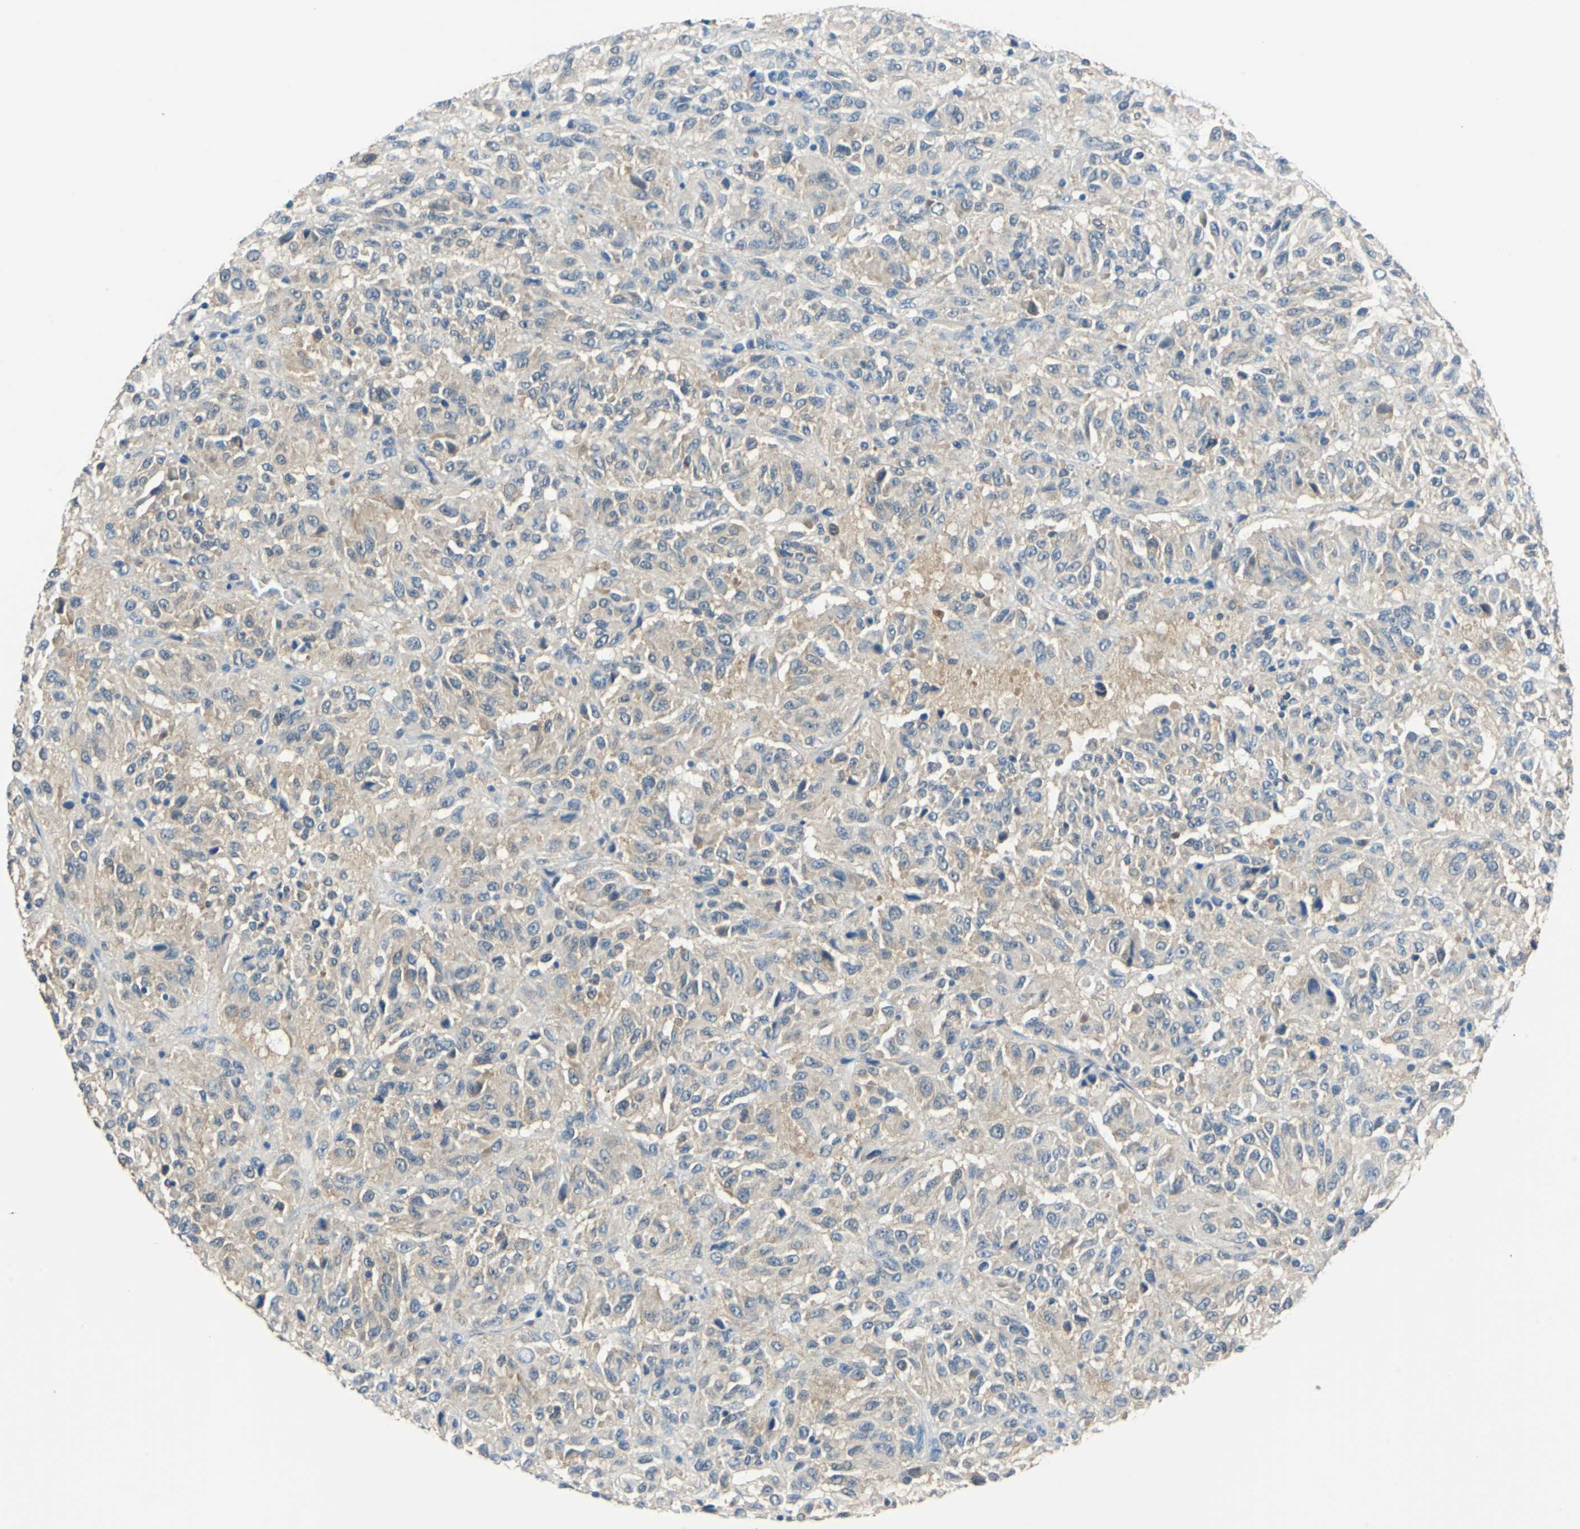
{"staining": {"intensity": "moderate", "quantity": ">75%", "location": "cytoplasmic/membranous"}, "tissue": "melanoma", "cell_type": "Tumor cells", "image_type": "cancer", "snomed": [{"axis": "morphology", "description": "Malignant melanoma, Metastatic site"}, {"axis": "topography", "description": "Lung"}], "caption": "The micrograph displays staining of melanoma, revealing moderate cytoplasmic/membranous protein positivity (brown color) within tumor cells.", "gene": "FKBP4", "patient": {"sex": "male", "age": 64}}